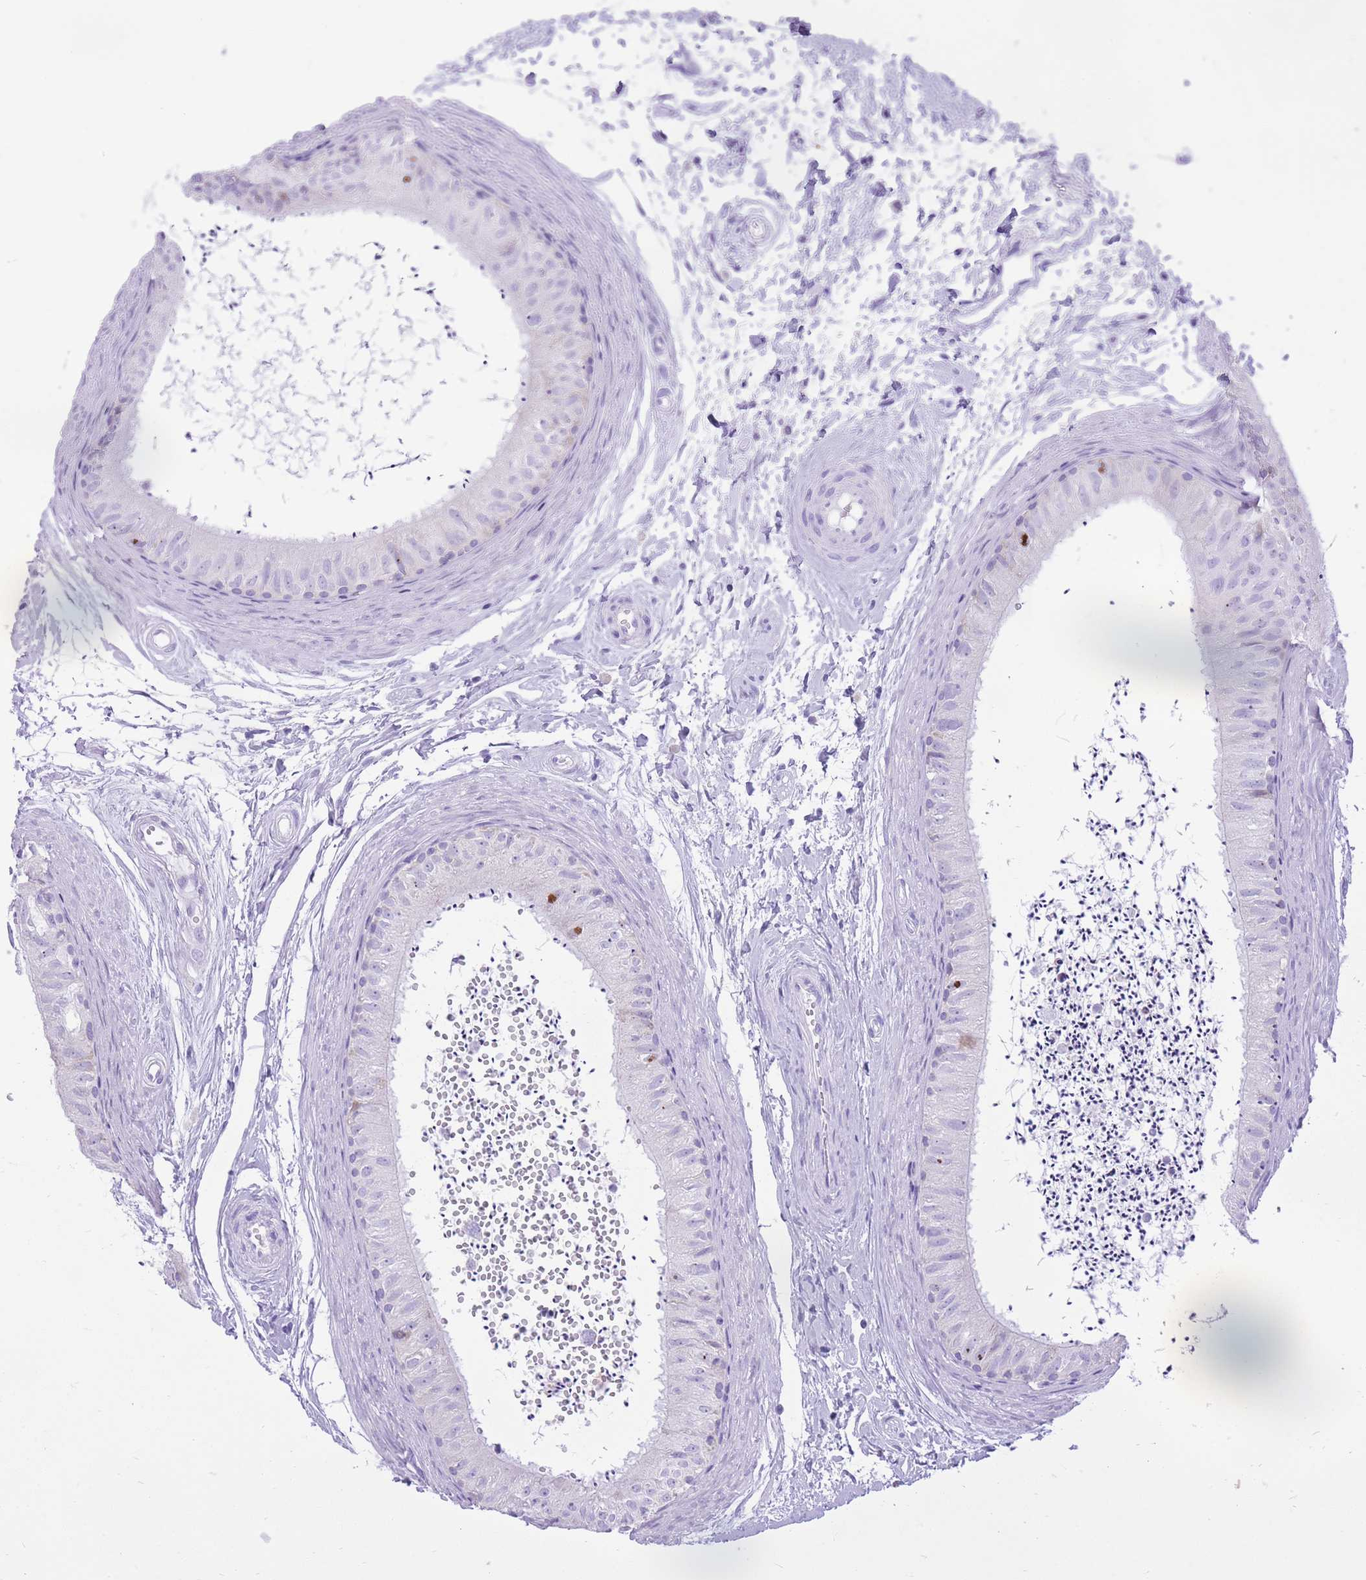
{"staining": {"intensity": "negative", "quantity": "none", "location": "none"}, "tissue": "epididymis", "cell_type": "Glandular cells", "image_type": "normal", "snomed": [{"axis": "morphology", "description": "Normal tissue, NOS"}, {"axis": "topography", "description": "Epididymis"}], "caption": "Normal epididymis was stained to show a protein in brown. There is no significant staining in glandular cells. (Brightfield microscopy of DAB (3,3'-diaminobenzidine) immunohistochemistry (IHC) at high magnification).", "gene": "SLC4A4", "patient": {"sex": "male", "age": 56}}